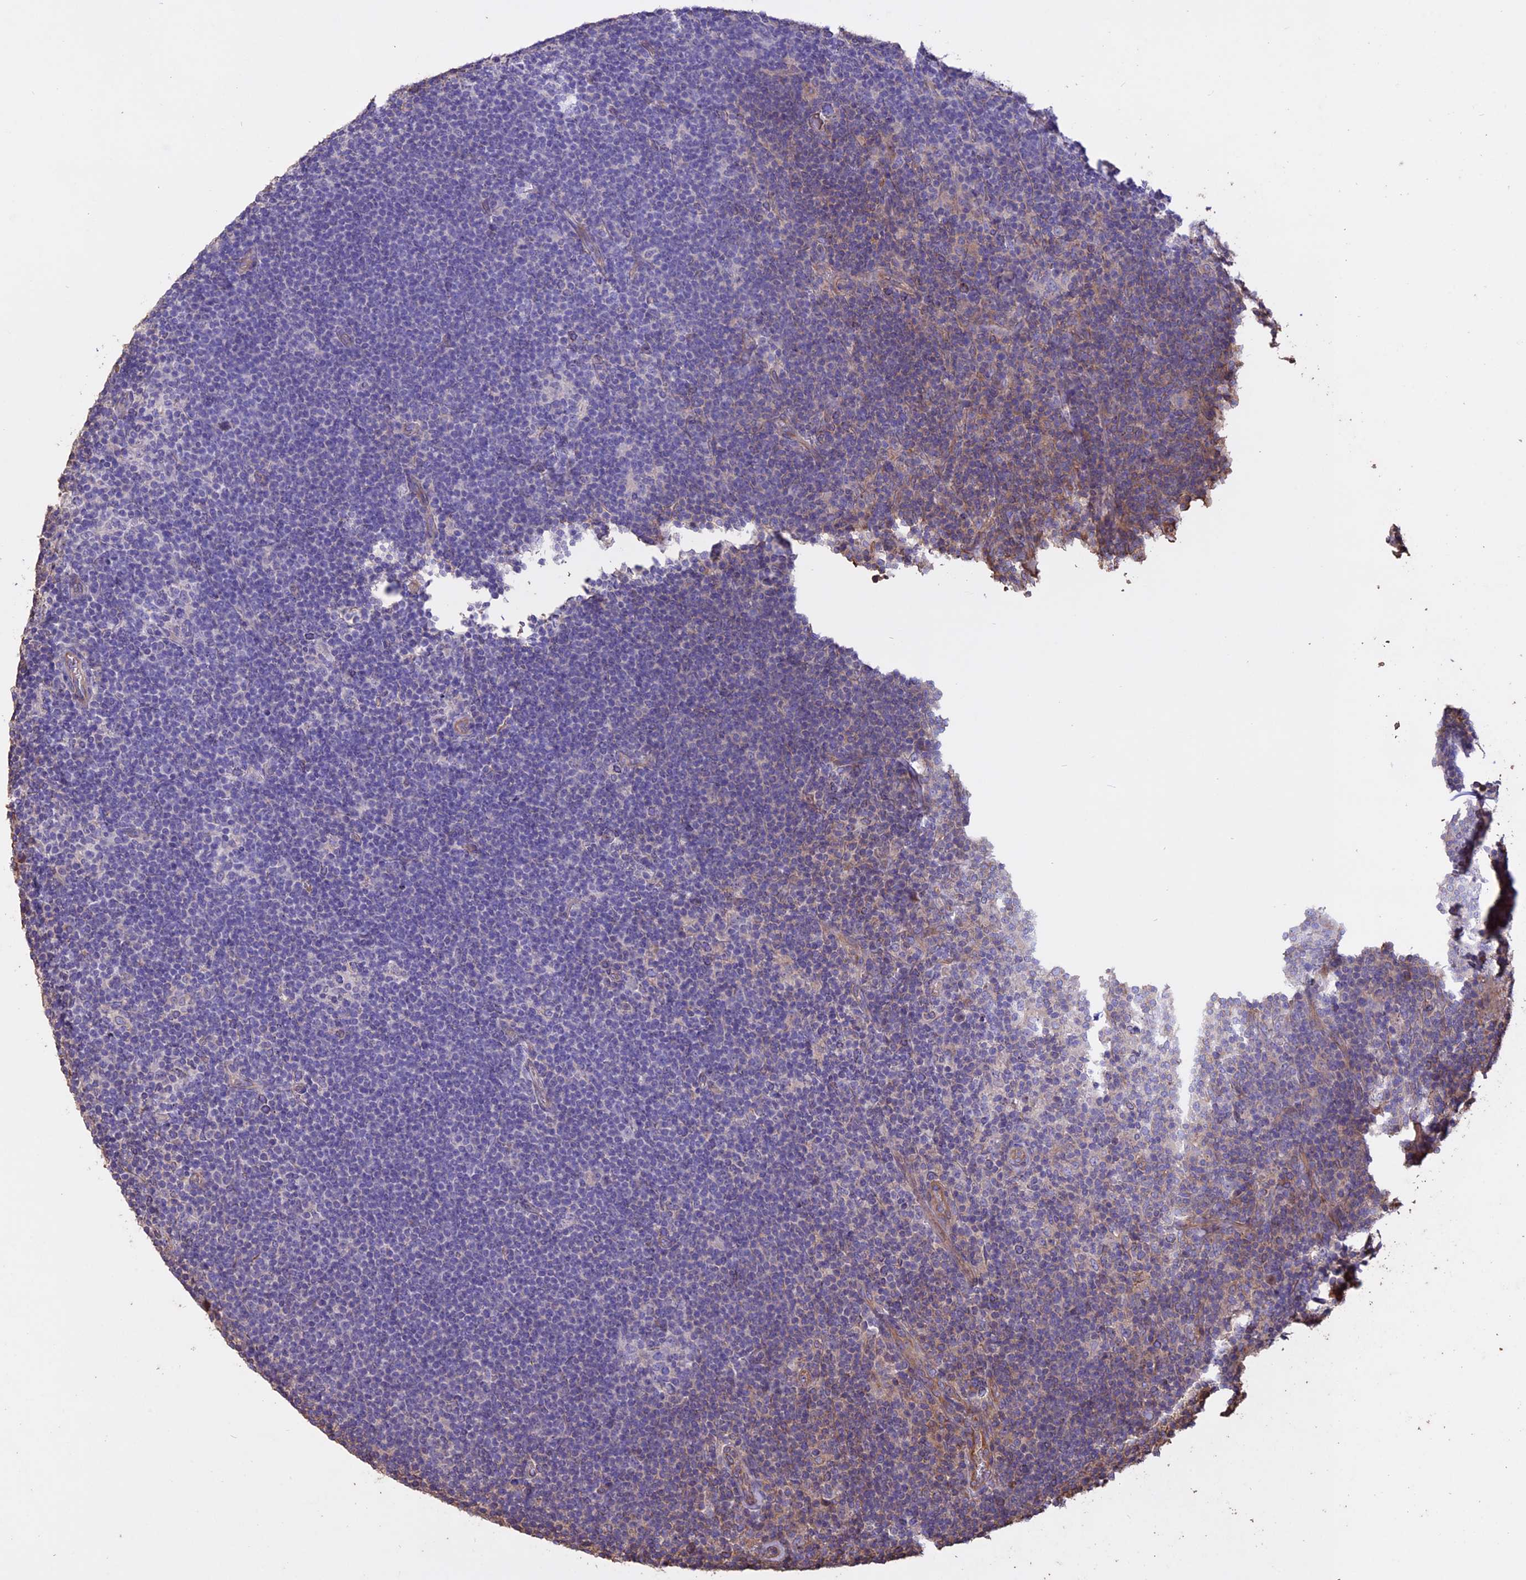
{"staining": {"intensity": "negative", "quantity": "none", "location": "none"}, "tissue": "lymphoma", "cell_type": "Tumor cells", "image_type": "cancer", "snomed": [{"axis": "morphology", "description": "Hodgkin's disease, NOS"}, {"axis": "topography", "description": "Lymph node"}], "caption": "This is an IHC histopathology image of human lymphoma. There is no expression in tumor cells.", "gene": "CCDC148", "patient": {"sex": "female", "age": 57}}